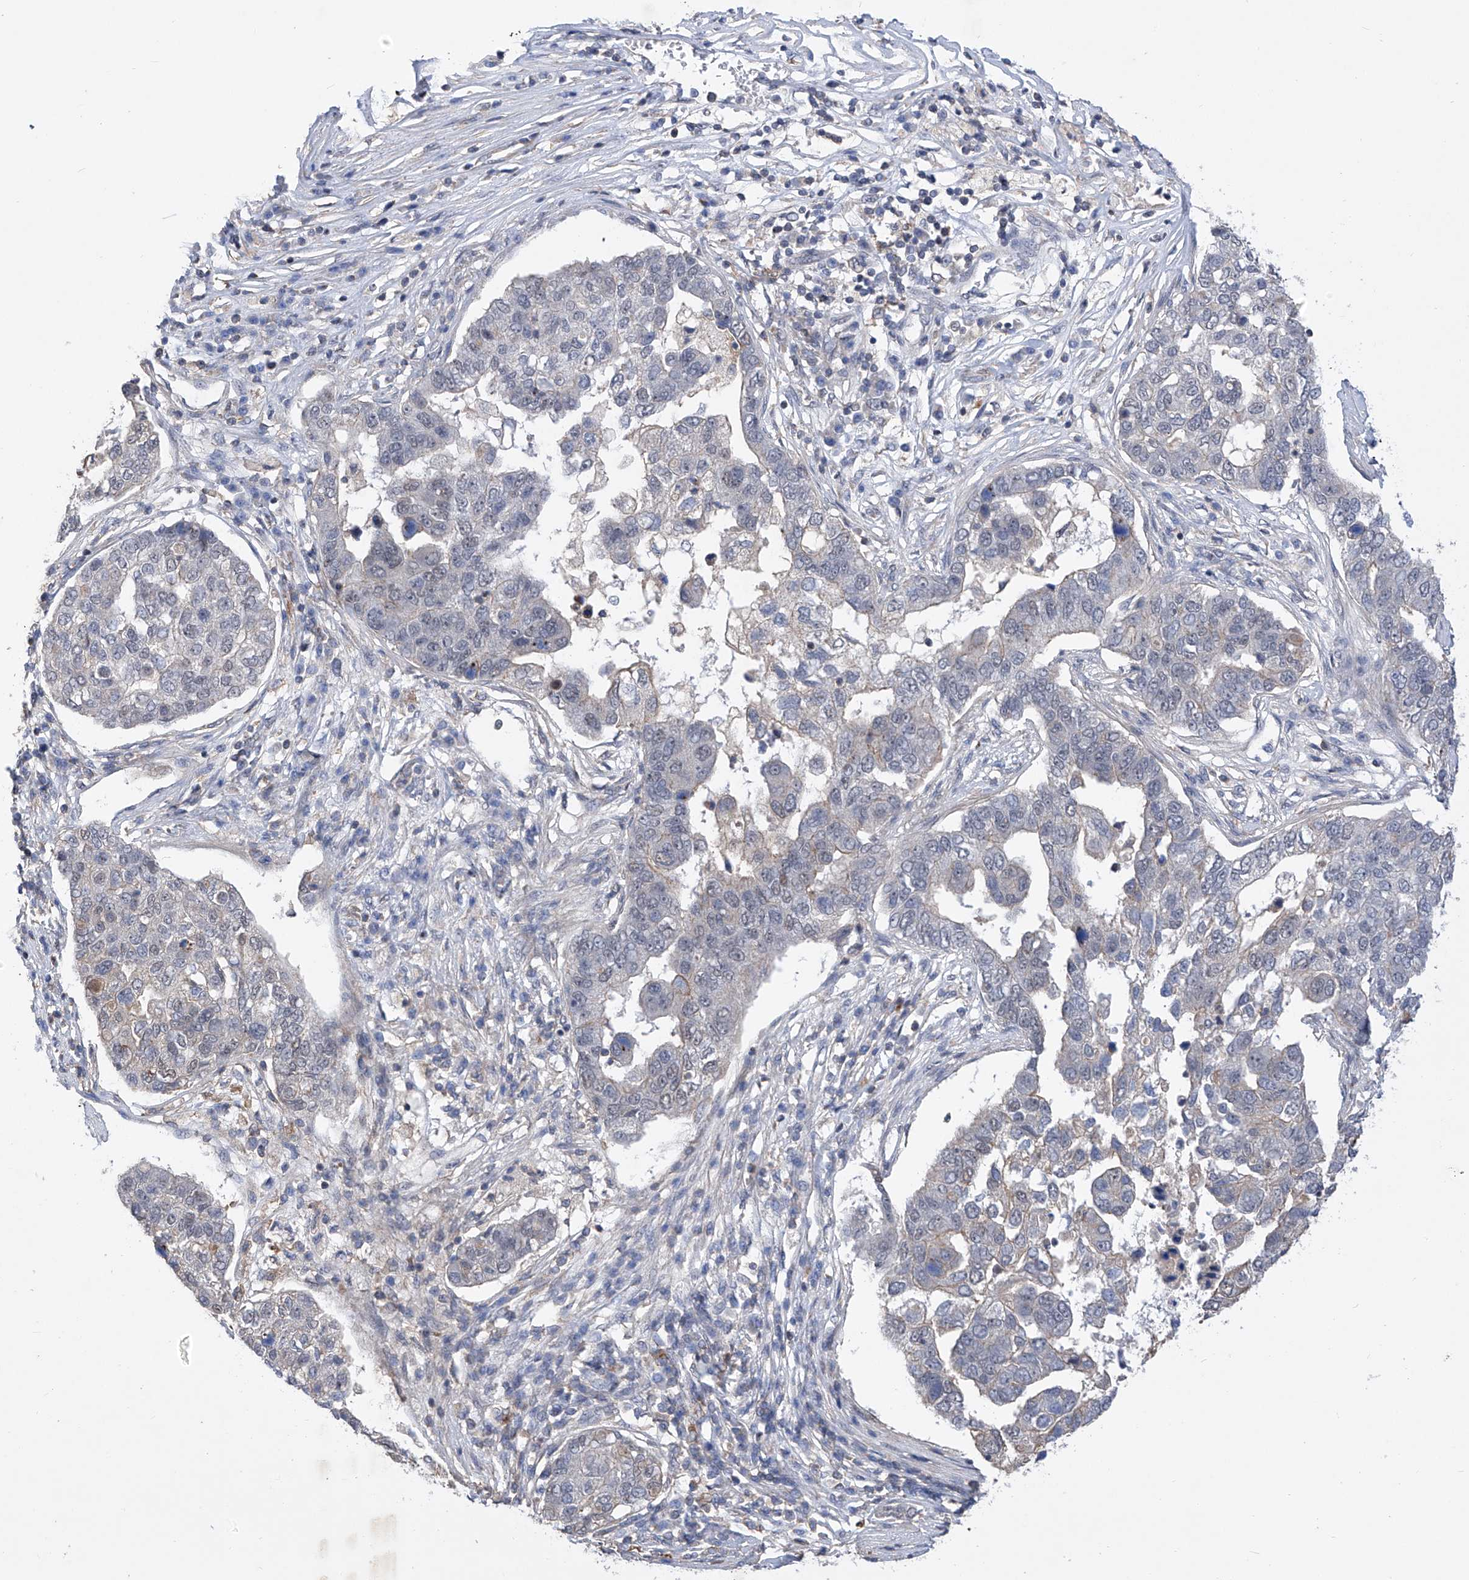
{"staining": {"intensity": "negative", "quantity": "none", "location": "none"}, "tissue": "pancreatic cancer", "cell_type": "Tumor cells", "image_type": "cancer", "snomed": [{"axis": "morphology", "description": "Adenocarcinoma, NOS"}, {"axis": "topography", "description": "Pancreas"}], "caption": "Immunohistochemistry histopathology image of human pancreatic cancer stained for a protein (brown), which shows no staining in tumor cells.", "gene": "KIFC2", "patient": {"sex": "female", "age": 61}}